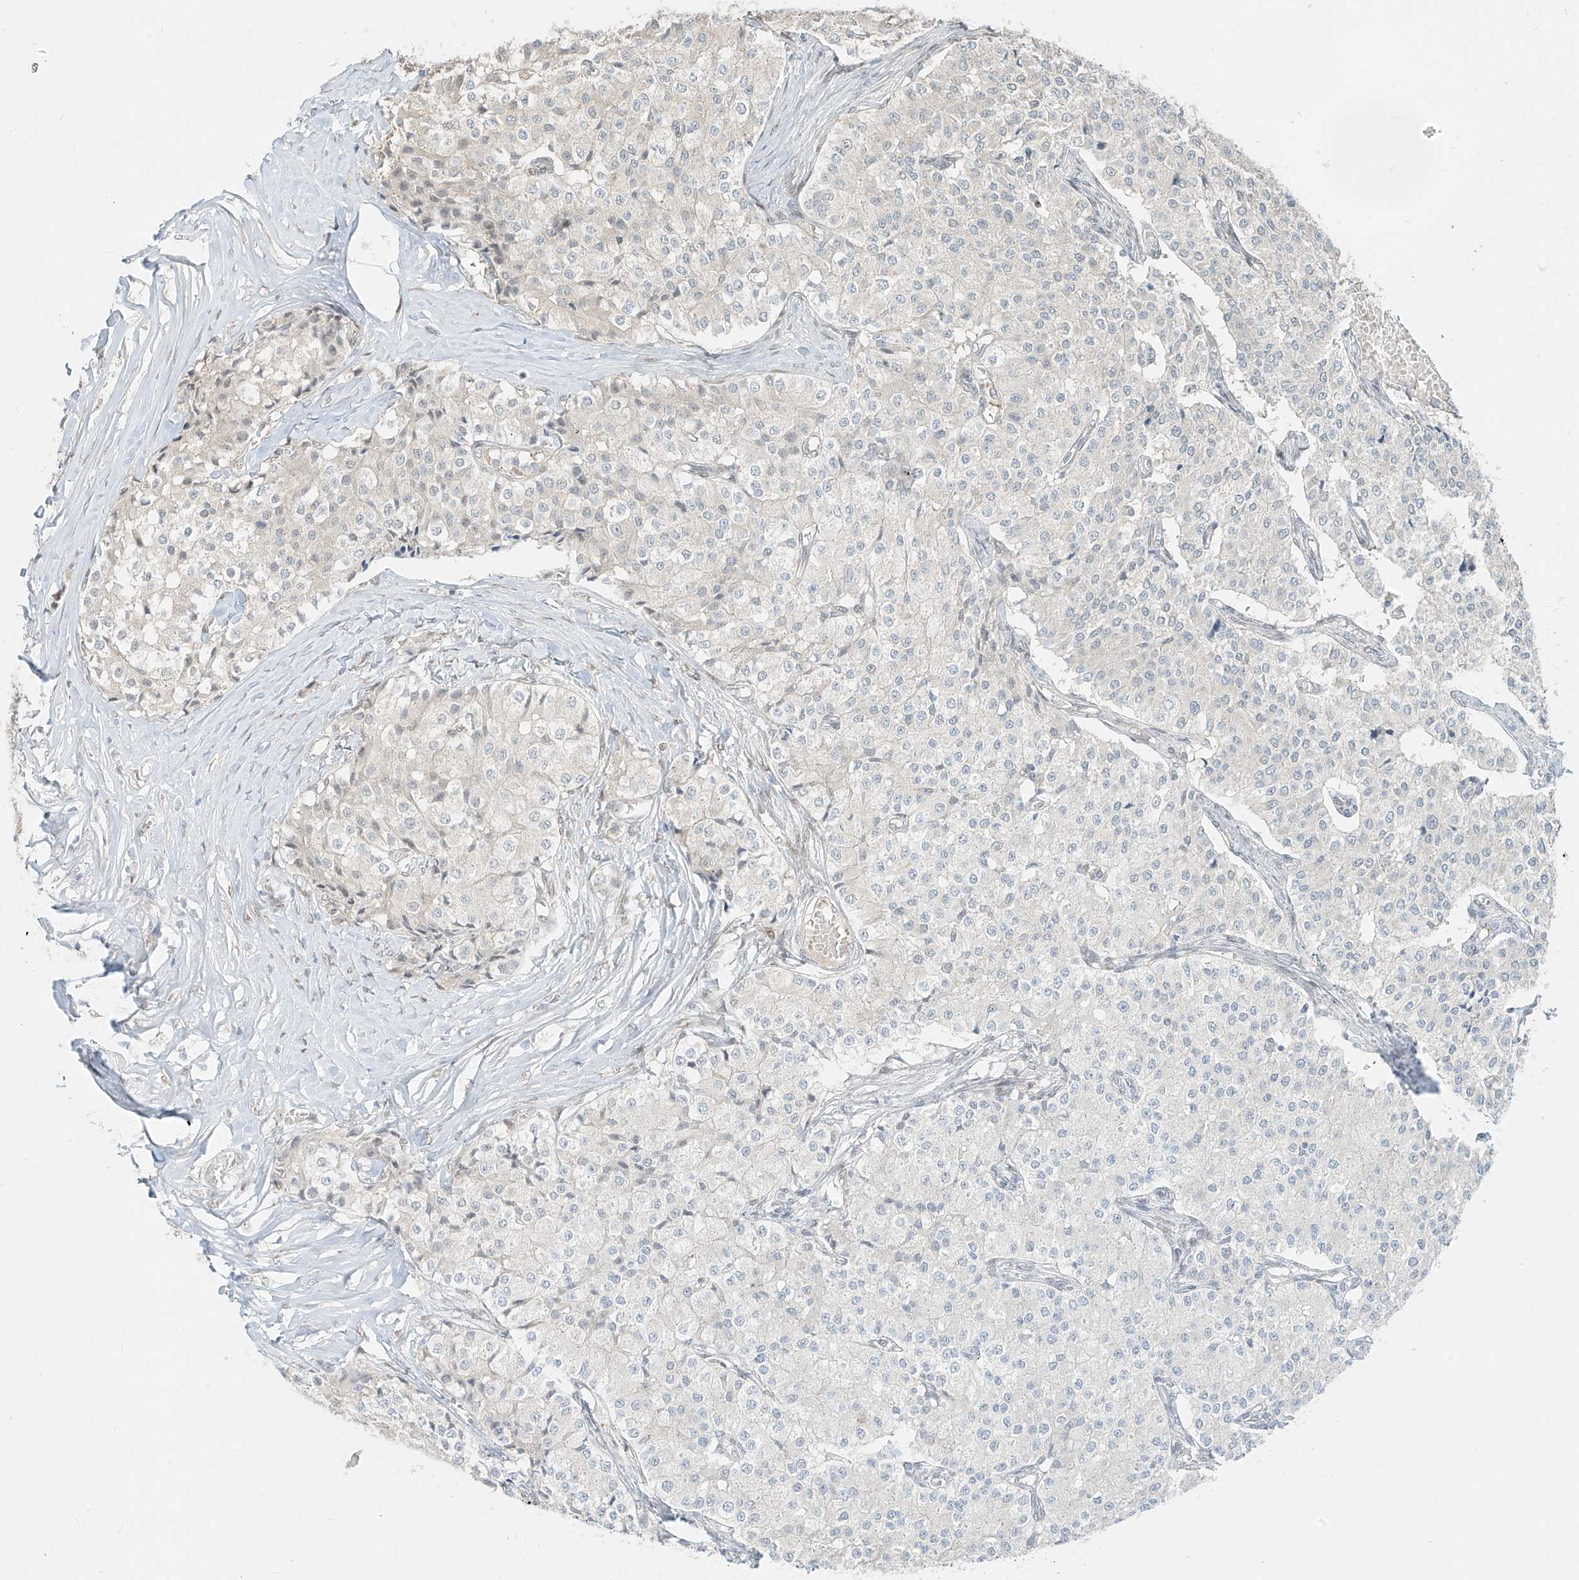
{"staining": {"intensity": "negative", "quantity": "none", "location": "none"}, "tissue": "carcinoid", "cell_type": "Tumor cells", "image_type": "cancer", "snomed": [{"axis": "morphology", "description": "Carcinoid, malignant, NOS"}, {"axis": "topography", "description": "Colon"}], "caption": "IHC photomicrograph of neoplastic tissue: carcinoid stained with DAB reveals no significant protein positivity in tumor cells.", "gene": "ZNF774", "patient": {"sex": "female", "age": 52}}